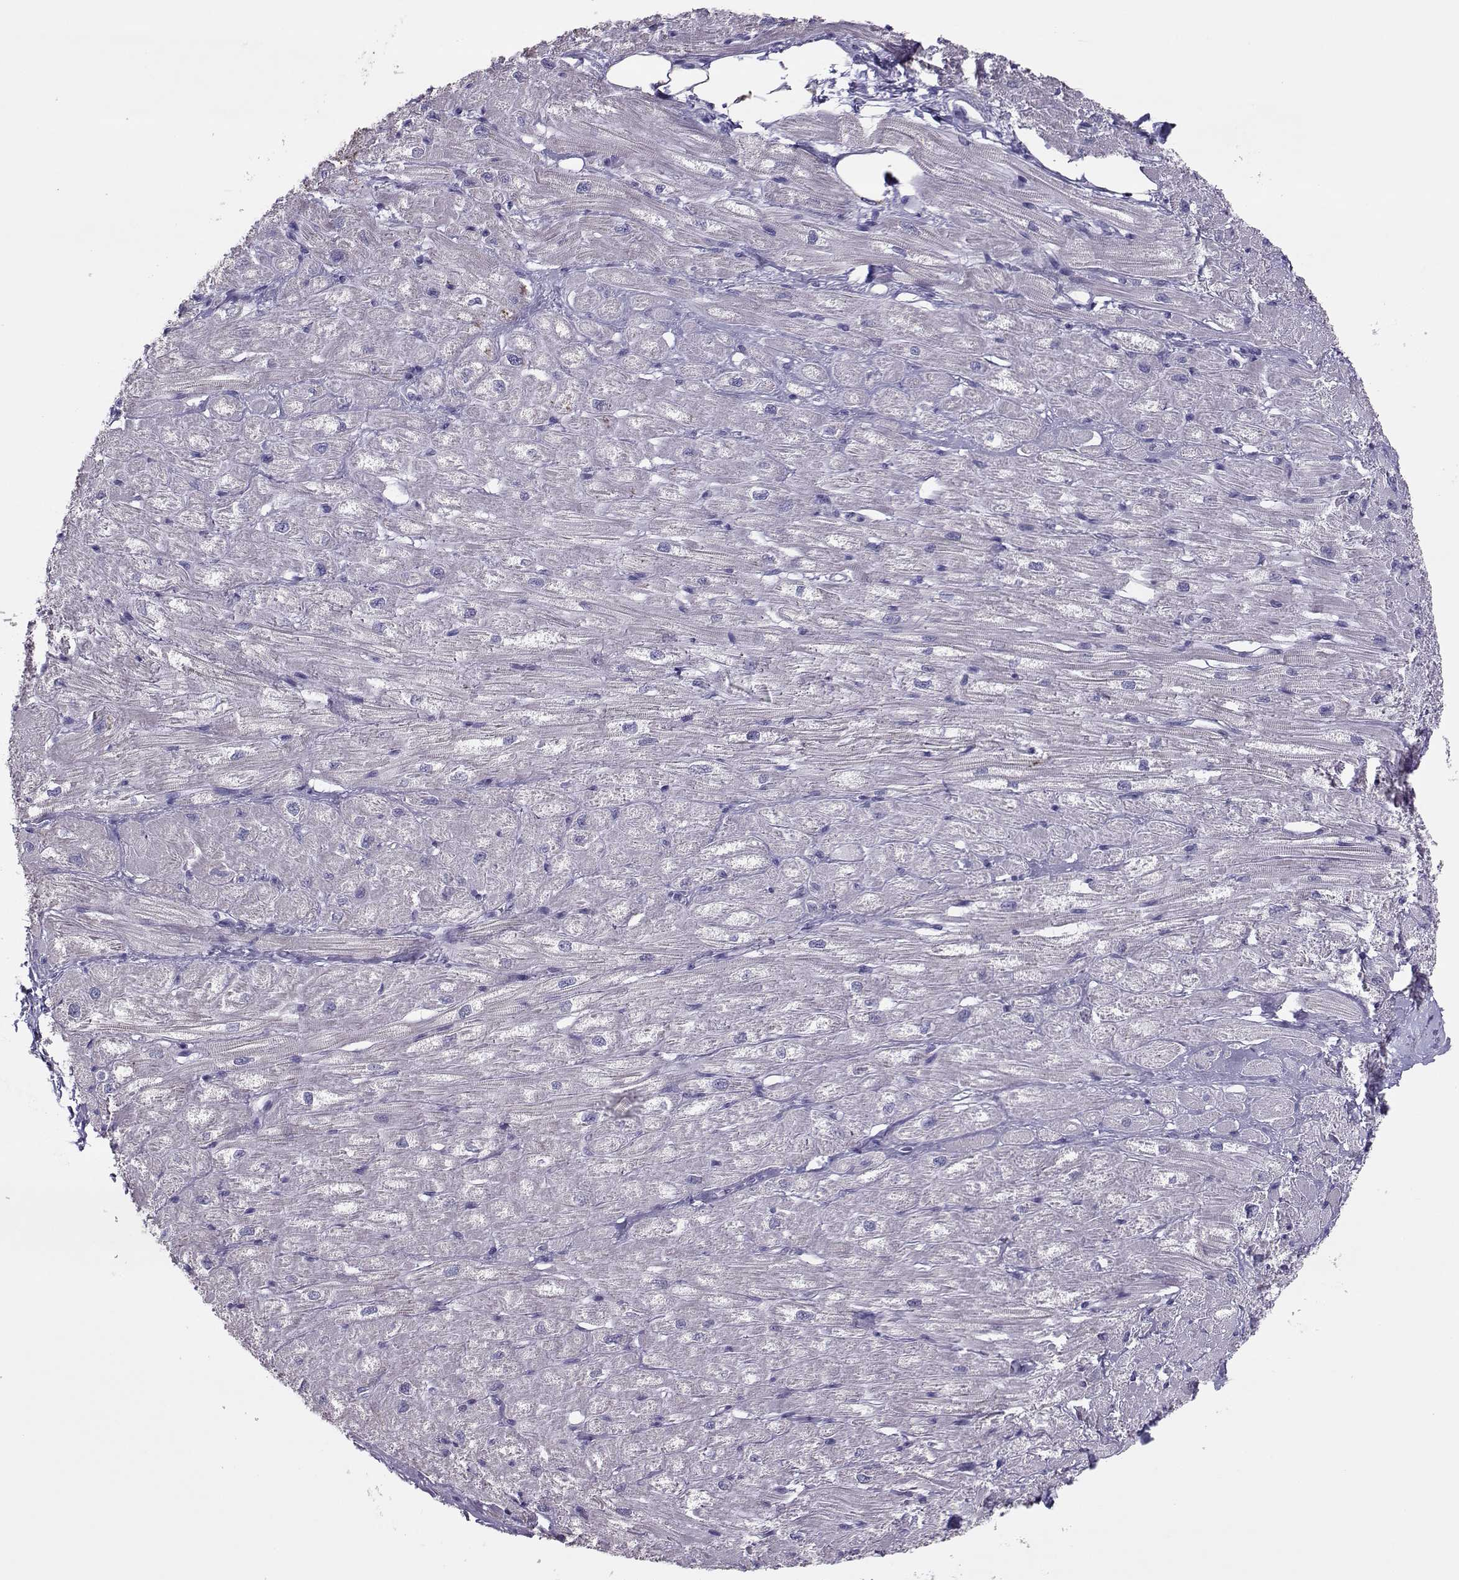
{"staining": {"intensity": "negative", "quantity": "none", "location": "none"}, "tissue": "heart muscle", "cell_type": "Cardiomyocytes", "image_type": "normal", "snomed": [{"axis": "morphology", "description": "Normal tissue, NOS"}, {"axis": "topography", "description": "Heart"}], "caption": "This is a histopathology image of IHC staining of normal heart muscle, which shows no expression in cardiomyocytes. The staining was performed using DAB (3,3'-diaminobenzidine) to visualize the protein expression in brown, while the nuclei were stained in blue with hematoxylin (Magnification: 20x).", "gene": "TRPM7", "patient": {"sex": "male", "age": 57}}